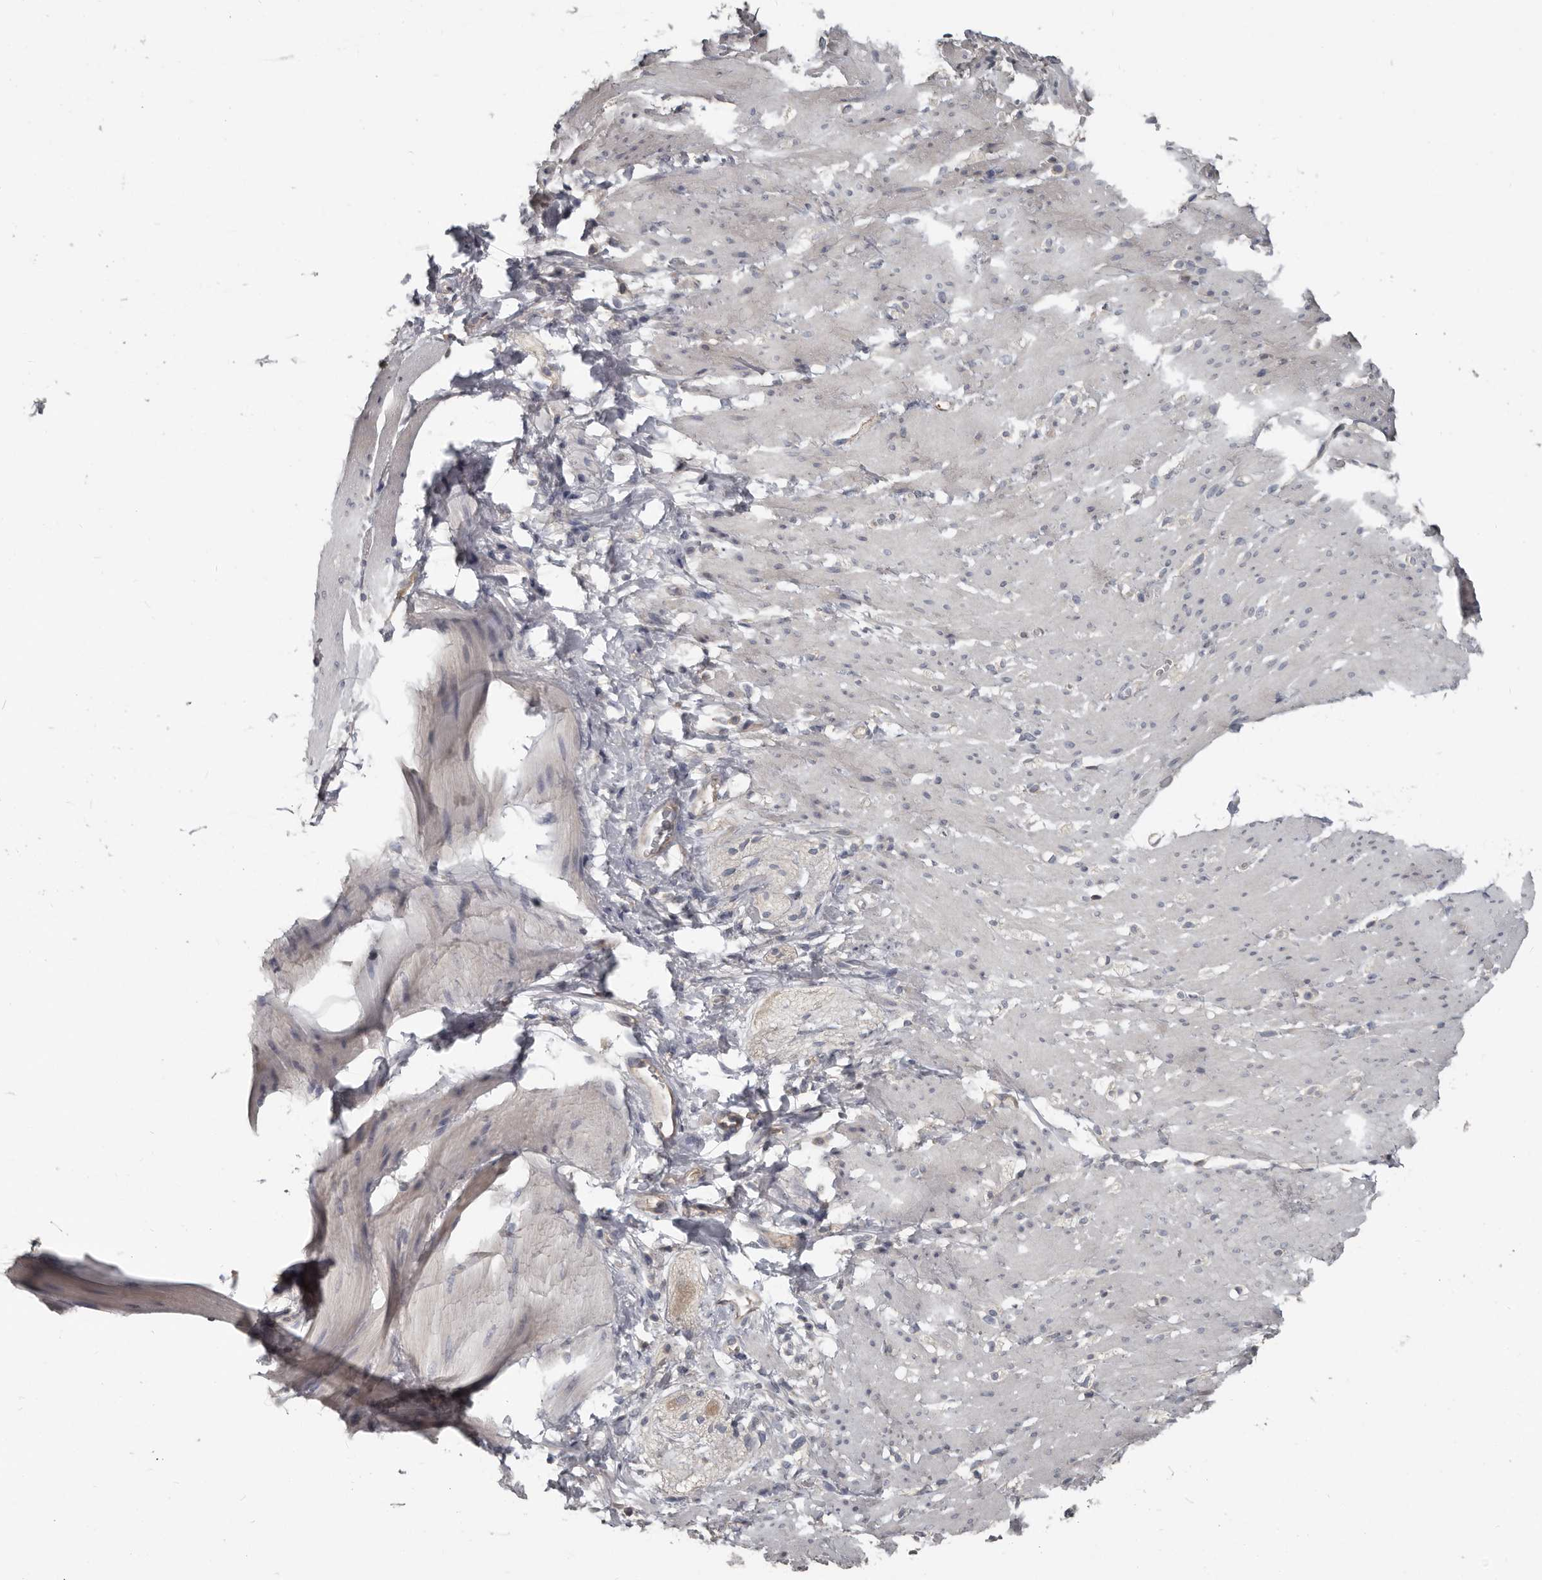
{"staining": {"intensity": "negative", "quantity": "none", "location": "none"}, "tissue": "smooth muscle", "cell_type": "Smooth muscle cells", "image_type": "normal", "snomed": [{"axis": "morphology", "description": "Normal tissue, NOS"}, {"axis": "topography", "description": "Smooth muscle"}, {"axis": "topography", "description": "Small intestine"}], "caption": "This is an IHC photomicrograph of benign smooth muscle. There is no staining in smooth muscle cells.", "gene": "CA6", "patient": {"sex": "female", "age": 84}}